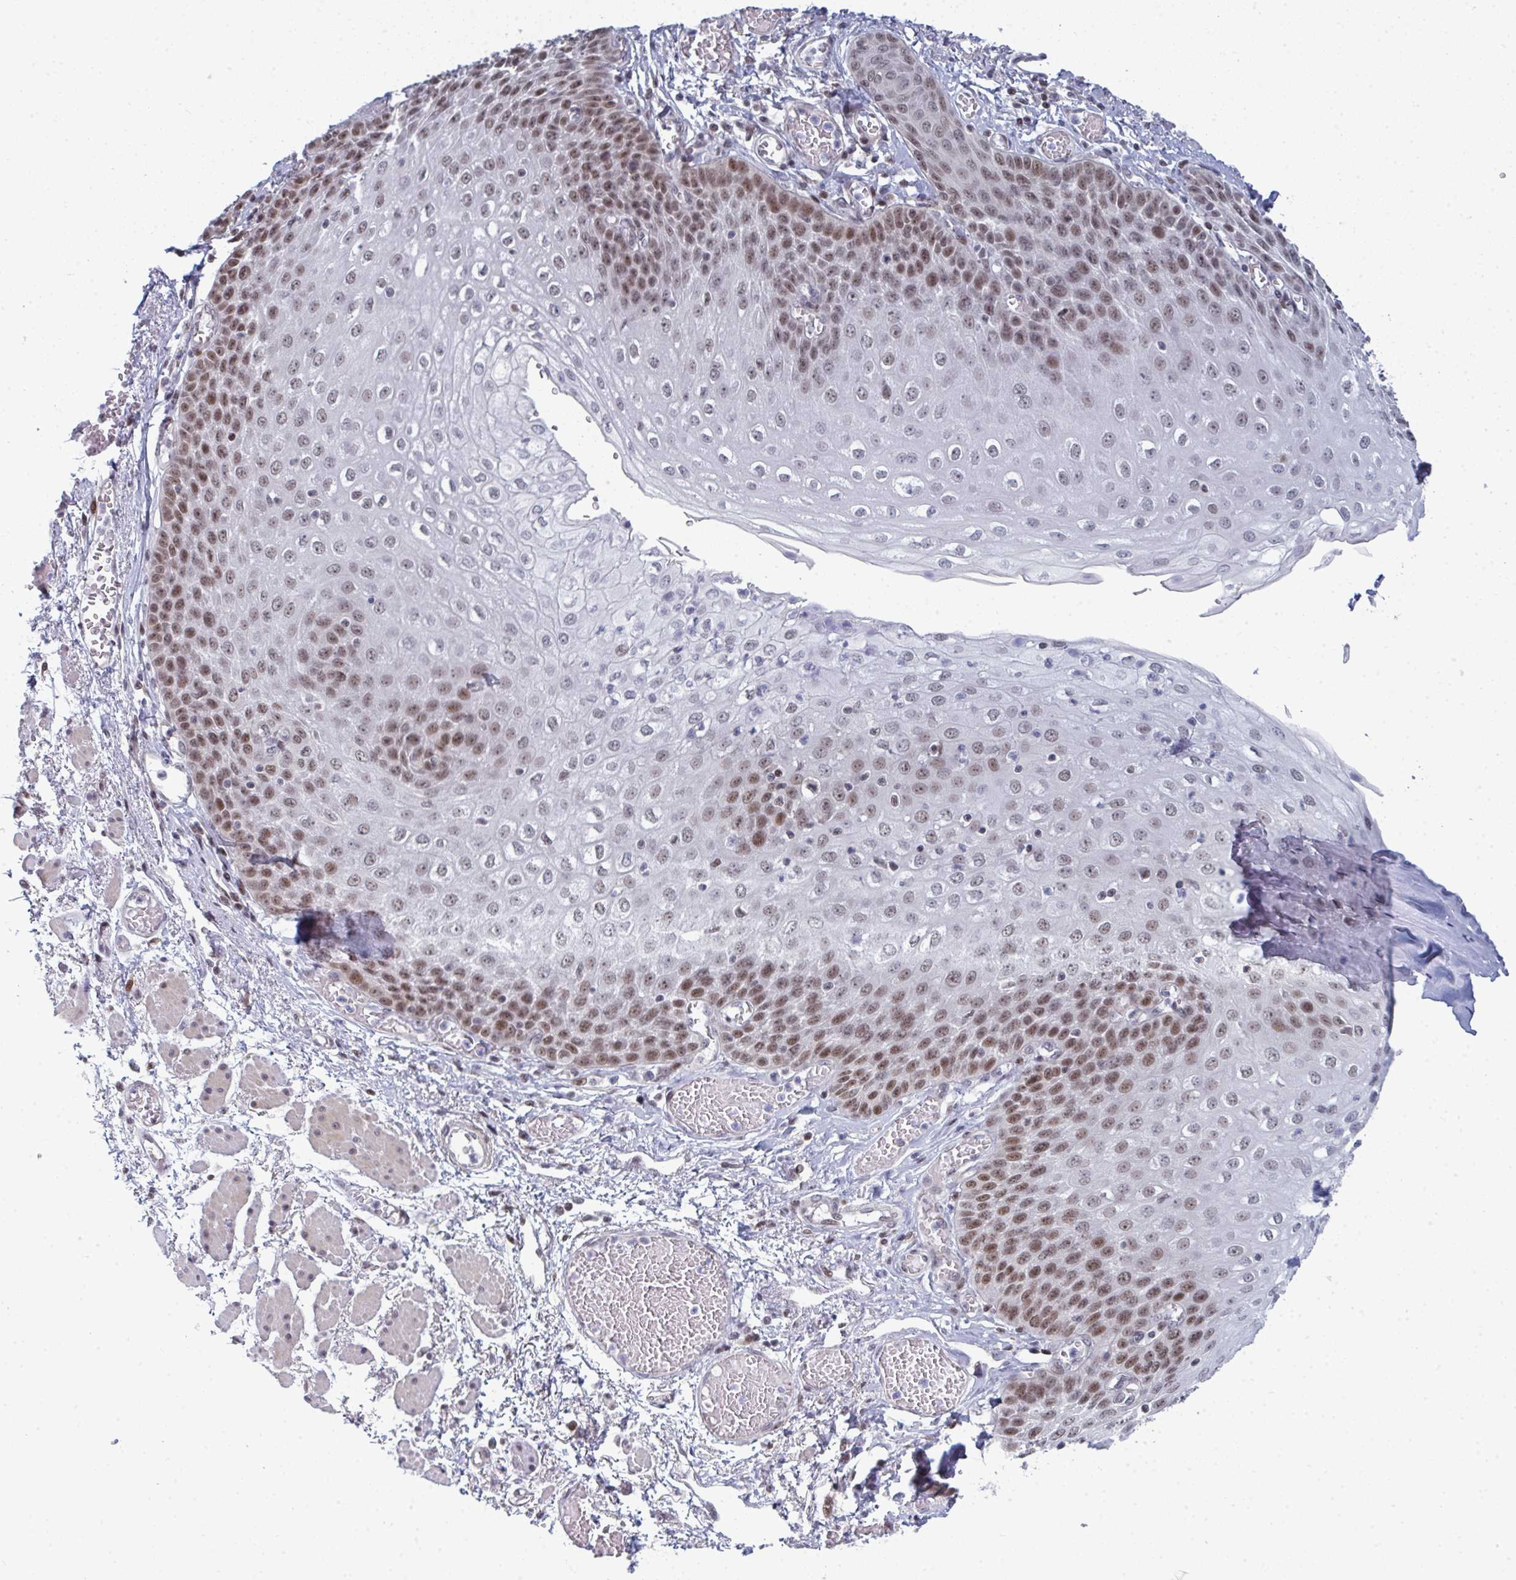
{"staining": {"intensity": "moderate", "quantity": "25%-75%", "location": "nuclear"}, "tissue": "esophagus", "cell_type": "Squamous epithelial cells", "image_type": "normal", "snomed": [{"axis": "morphology", "description": "Normal tissue, NOS"}, {"axis": "morphology", "description": "Adenocarcinoma, NOS"}, {"axis": "topography", "description": "Esophagus"}], "caption": "DAB immunohistochemical staining of normal esophagus exhibits moderate nuclear protein expression in about 25%-75% of squamous epithelial cells.", "gene": "ATF1", "patient": {"sex": "male", "age": 81}}